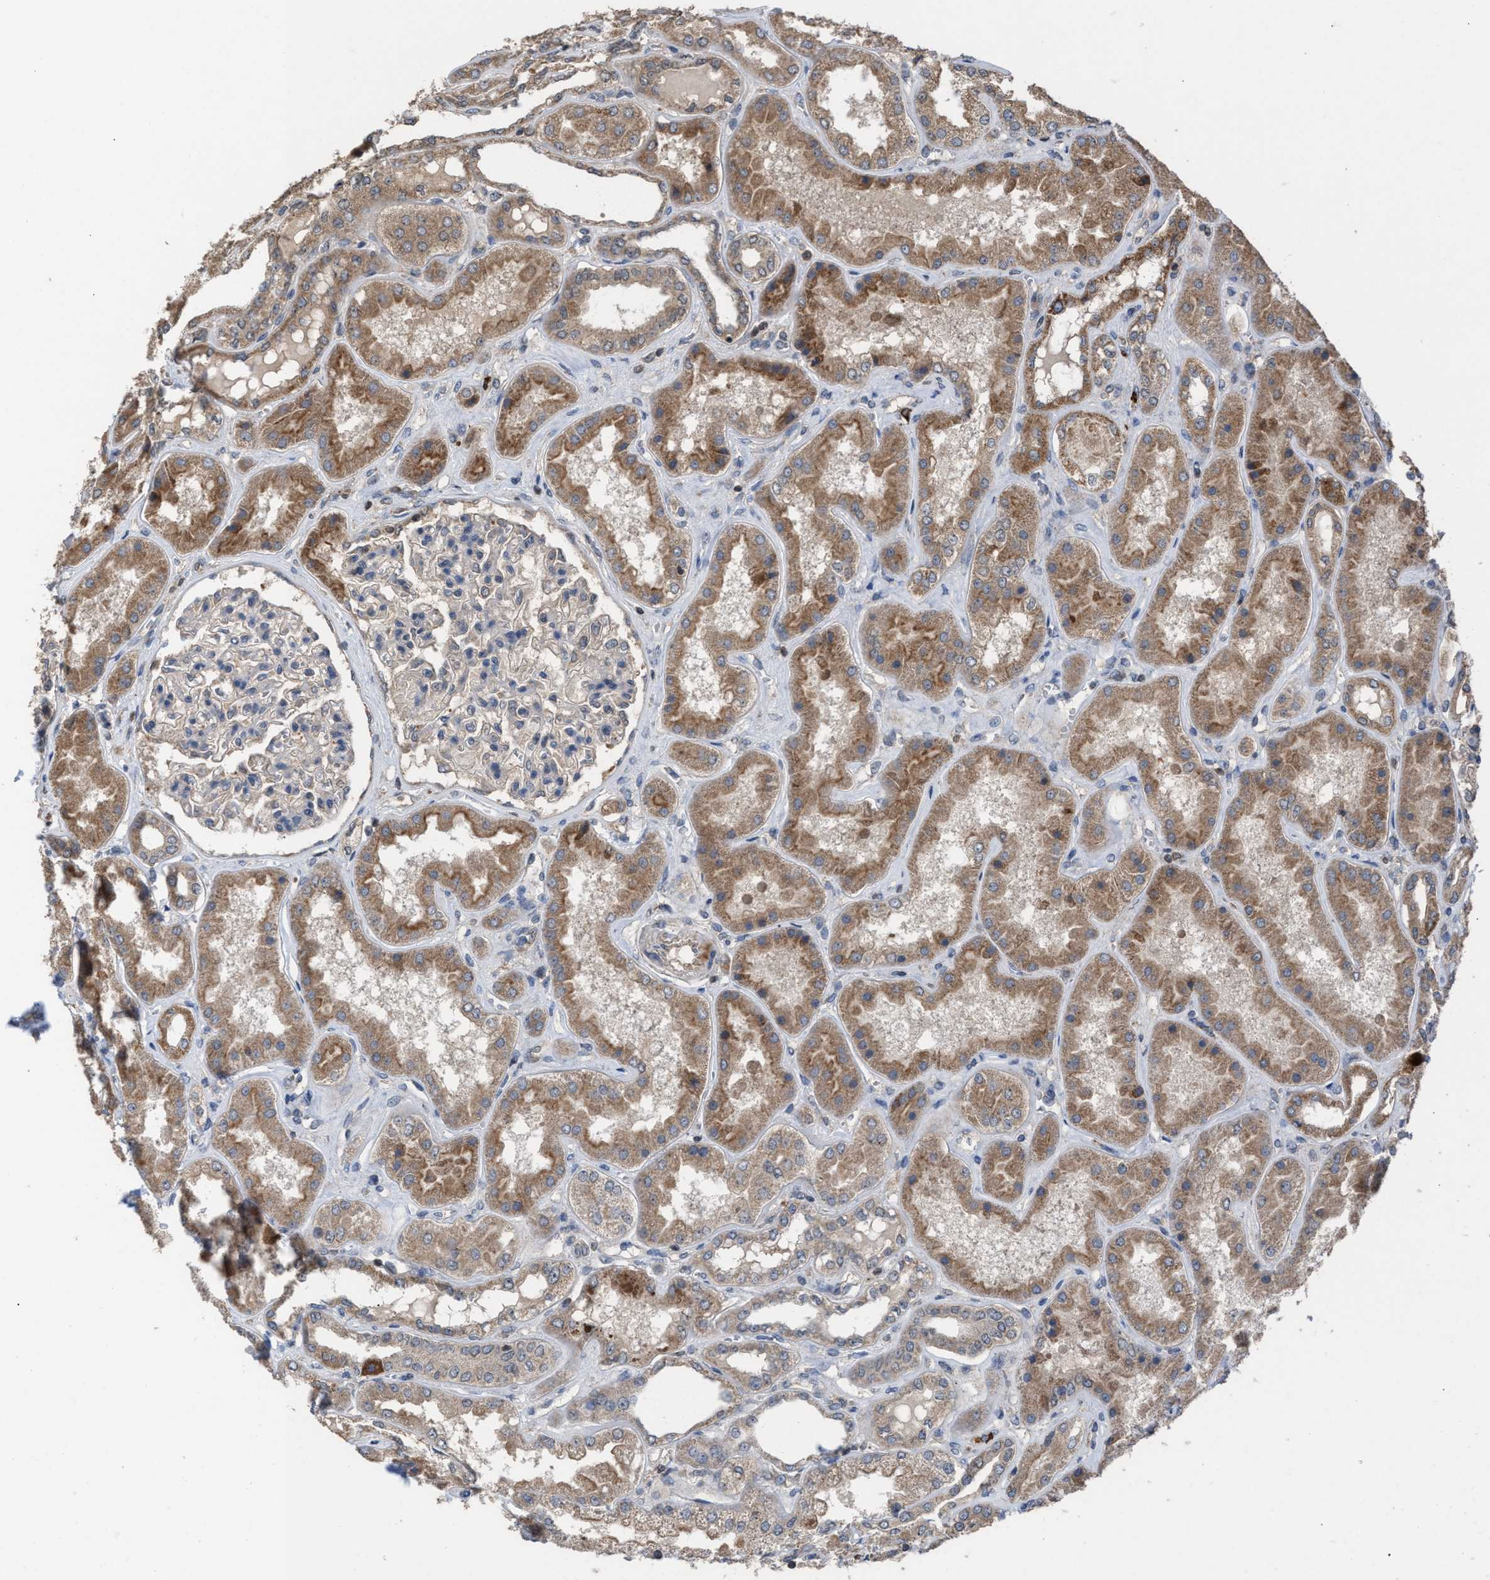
{"staining": {"intensity": "moderate", "quantity": "25%-75%", "location": "cytoplasmic/membranous,nuclear"}, "tissue": "kidney", "cell_type": "Cells in glomeruli", "image_type": "normal", "snomed": [{"axis": "morphology", "description": "Normal tissue, NOS"}, {"axis": "topography", "description": "Kidney"}], "caption": "Brown immunohistochemical staining in benign human kidney displays moderate cytoplasmic/membranous,nuclear expression in approximately 25%-75% of cells in glomeruli. Nuclei are stained in blue.", "gene": "C9orf78", "patient": {"sex": "female", "age": 56}}